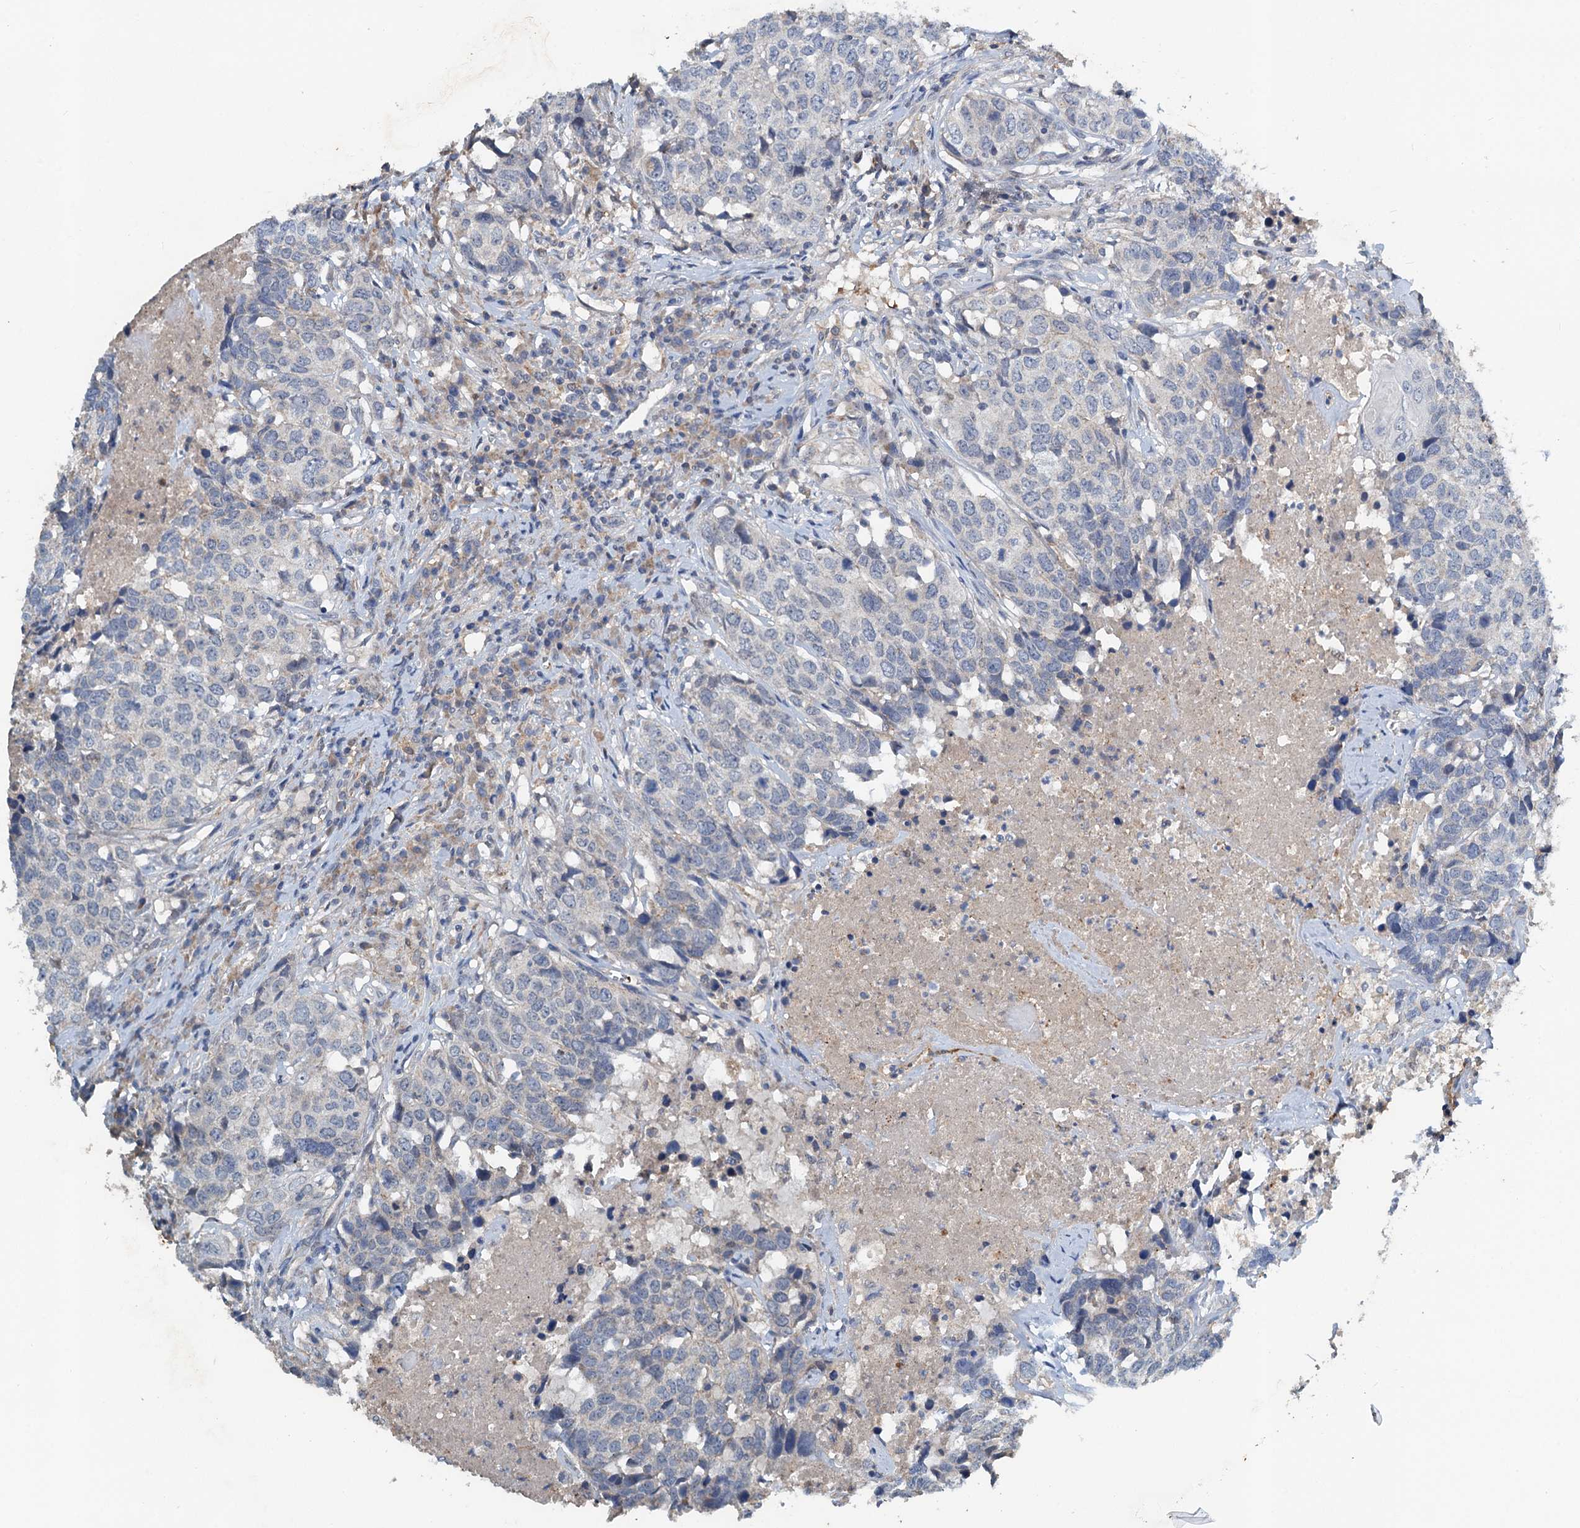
{"staining": {"intensity": "negative", "quantity": "none", "location": "none"}, "tissue": "head and neck cancer", "cell_type": "Tumor cells", "image_type": "cancer", "snomed": [{"axis": "morphology", "description": "Squamous cell carcinoma, NOS"}, {"axis": "topography", "description": "Head-Neck"}], "caption": "IHC of human head and neck cancer (squamous cell carcinoma) reveals no expression in tumor cells.", "gene": "ZNF606", "patient": {"sex": "male", "age": 66}}